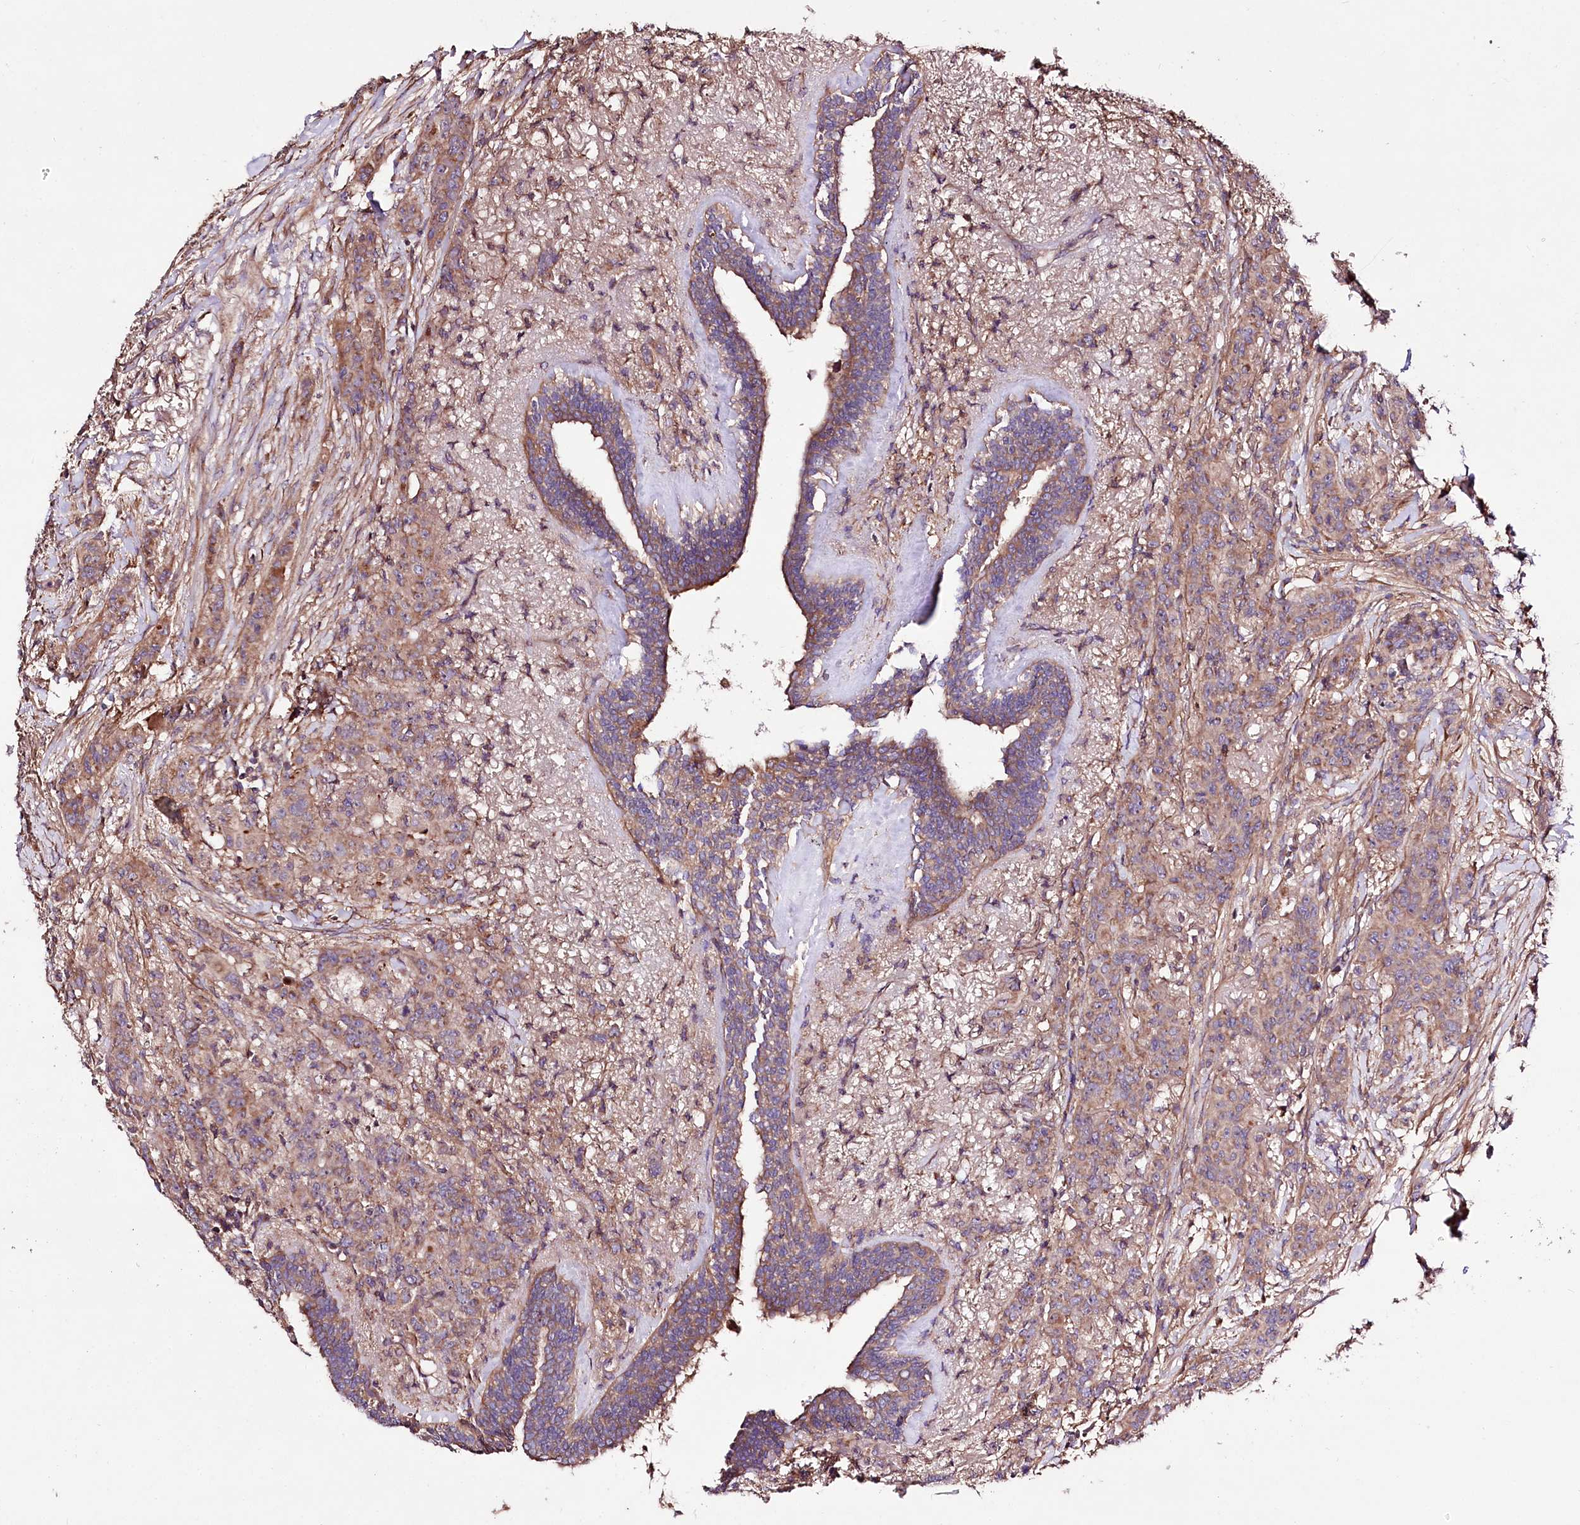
{"staining": {"intensity": "moderate", "quantity": "25%-75%", "location": "cytoplasmic/membranous"}, "tissue": "breast cancer", "cell_type": "Tumor cells", "image_type": "cancer", "snomed": [{"axis": "morphology", "description": "Duct carcinoma"}, {"axis": "topography", "description": "Breast"}], "caption": "Breast cancer stained with a brown dye demonstrates moderate cytoplasmic/membranous positive expression in approximately 25%-75% of tumor cells.", "gene": "WWC1", "patient": {"sex": "female", "age": 40}}